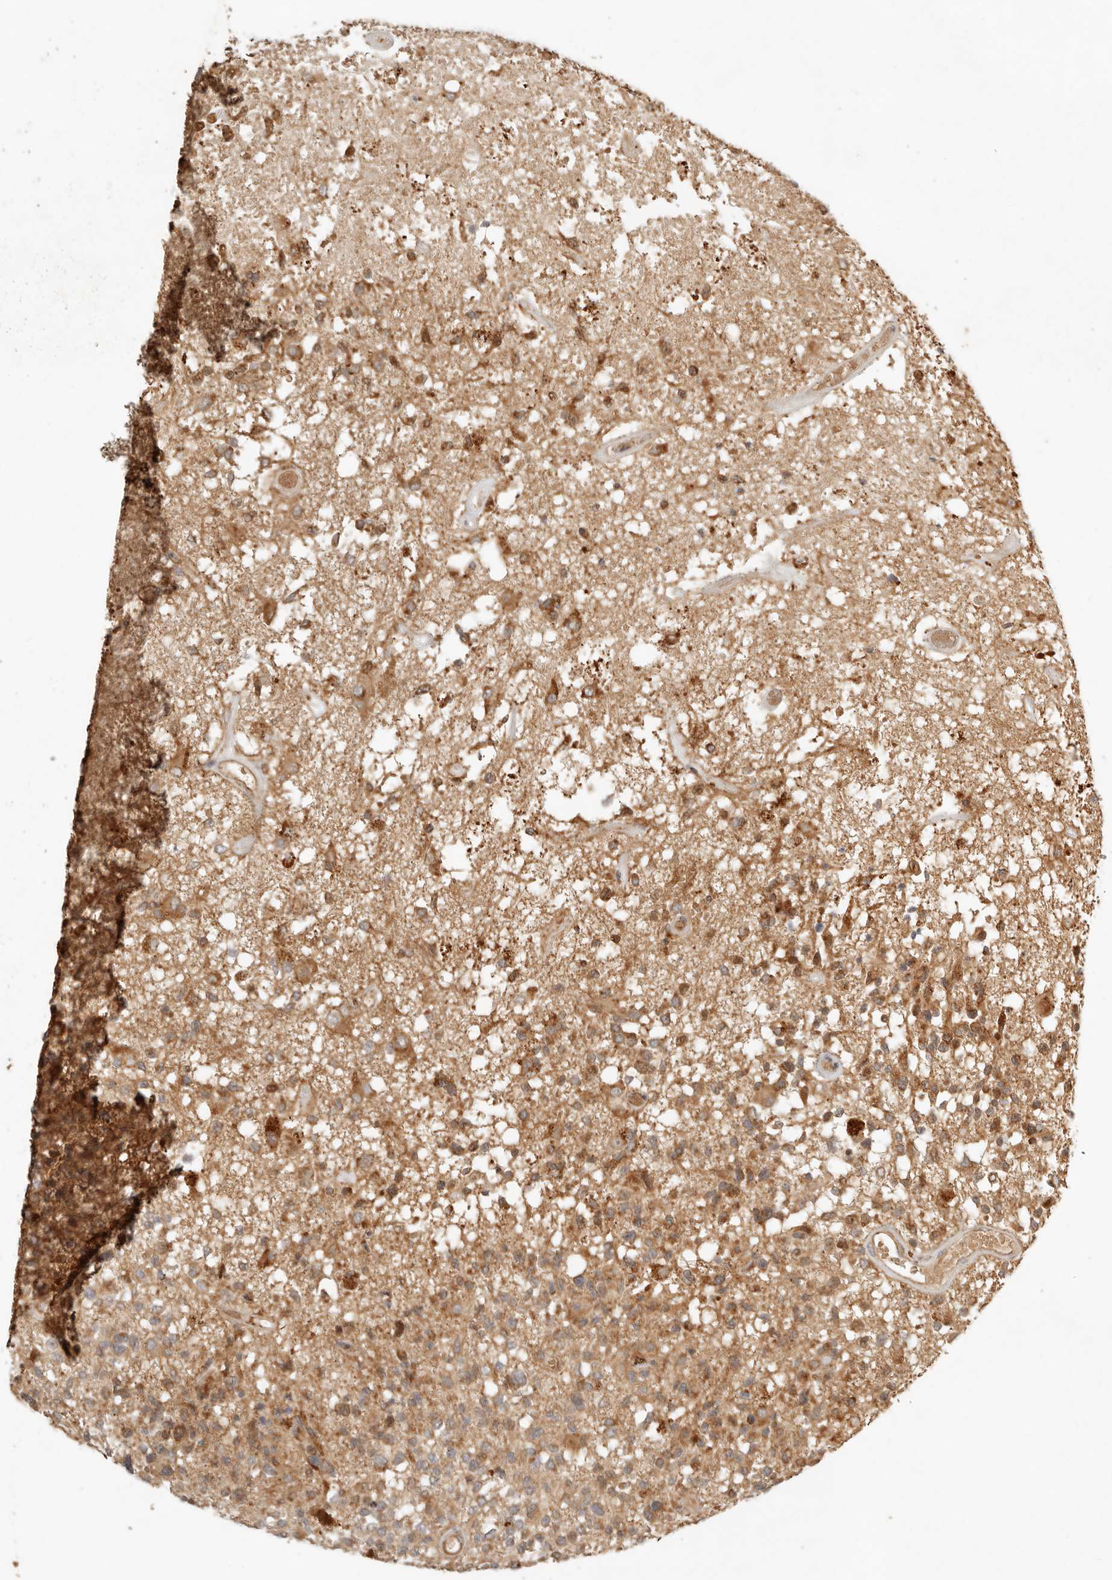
{"staining": {"intensity": "moderate", "quantity": ">75%", "location": "cytoplasmic/membranous"}, "tissue": "glioma", "cell_type": "Tumor cells", "image_type": "cancer", "snomed": [{"axis": "morphology", "description": "Glioma, malignant, High grade"}, {"axis": "morphology", "description": "Glioblastoma, NOS"}, {"axis": "topography", "description": "Brain"}], "caption": "Protein expression analysis of malignant glioma (high-grade) reveals moderate cytoplasmic/membranous positivity in about >75% of tumor cells.", "gene": "CLEC4C", "patient": {"sex": "male", "age": 60}}